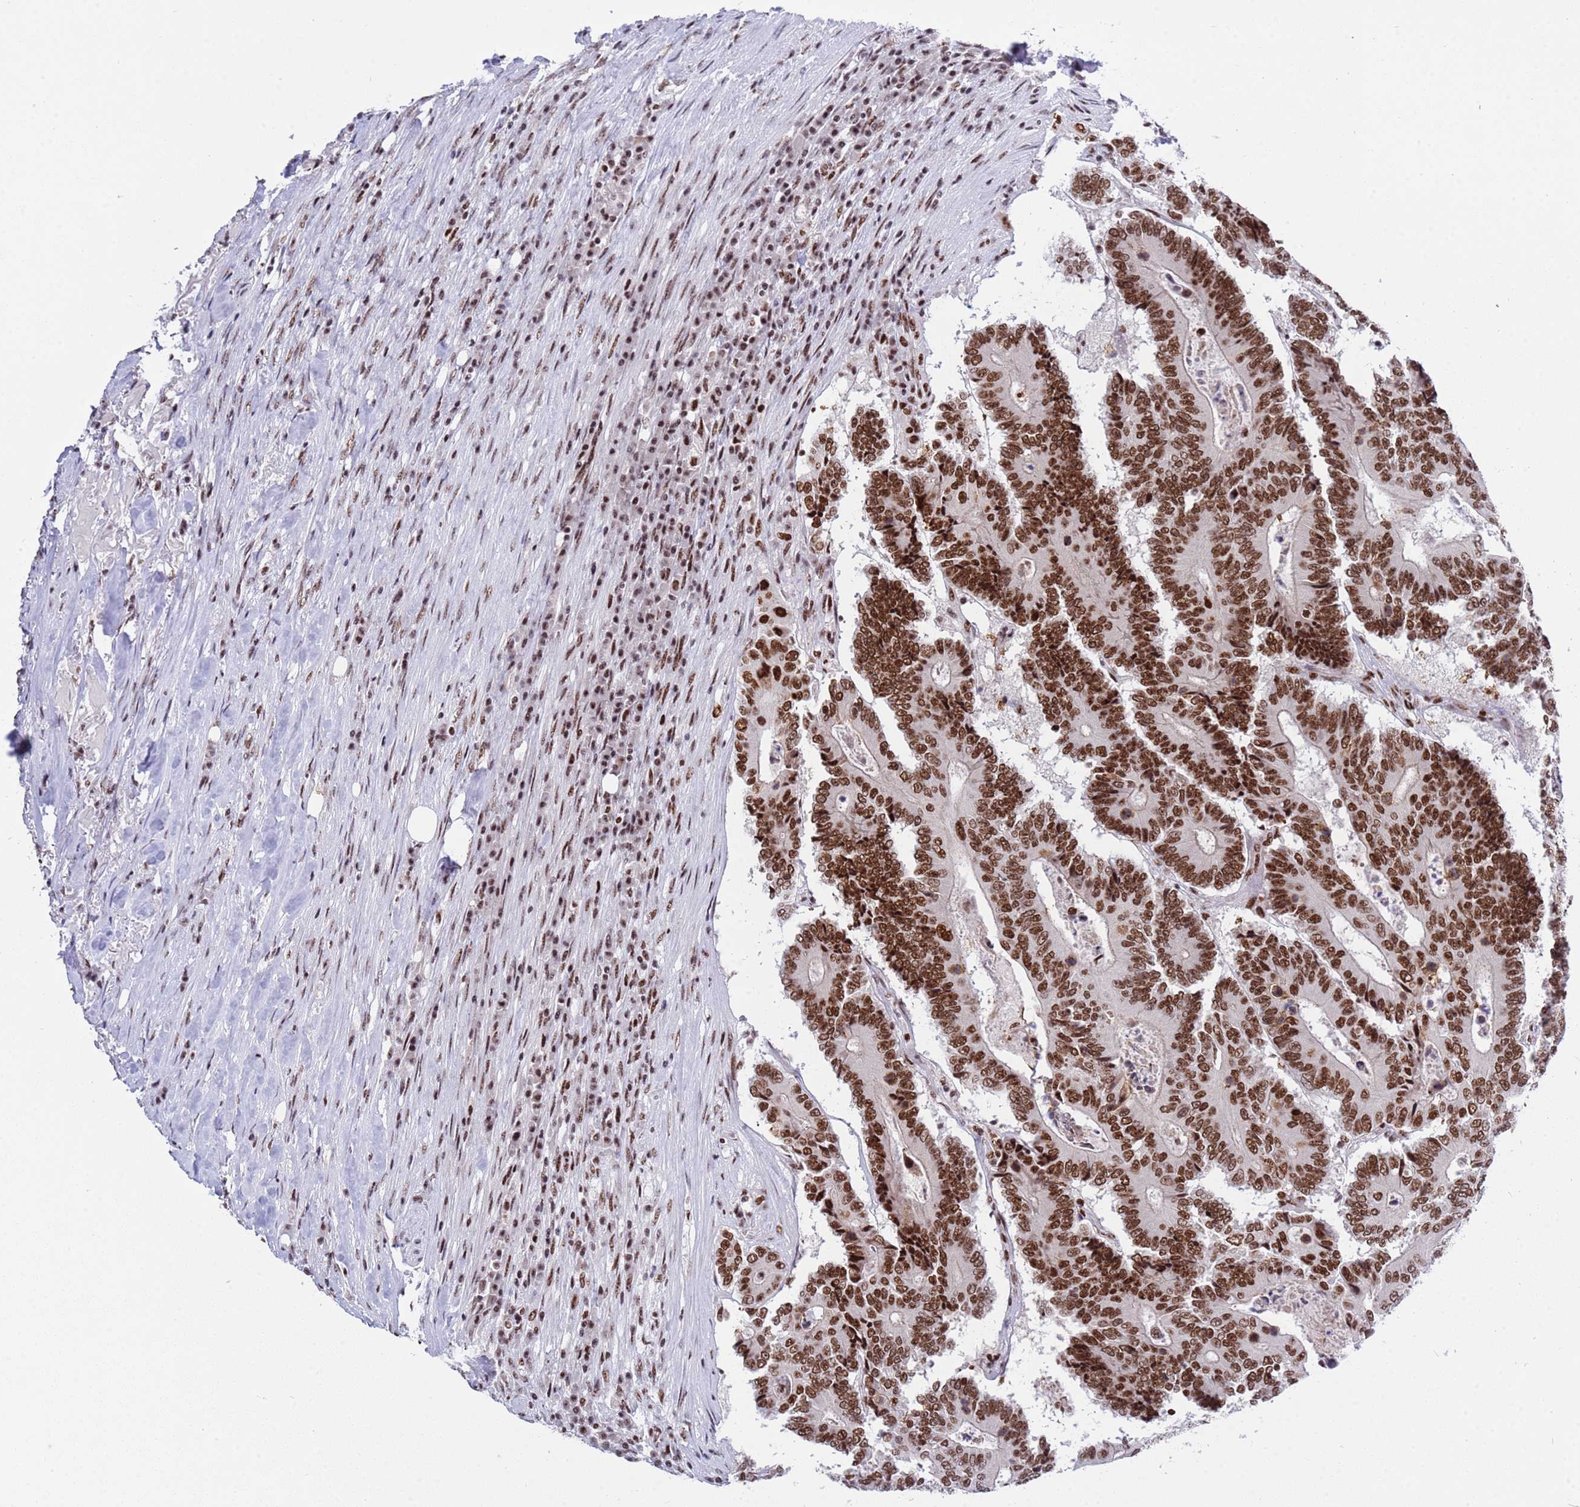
{"staining": {"intensity": "strong", "quantity": ">75%", "location": "nuclear"}, "tissue": "colorectal cancer", "cell_type": "Tumor cells", "image_type": "cancer", "snomed": [{"axis": "morphology", "description": "Adenocarcinoma, NOS"}, {"axis": "topography", "description": "Colon"}], "caption": "Brown immunohistochemical staining in human colorectal cancer exhibits strong nuclear expression in about >75% of tumor cells.", "gene": "THOC2", "patient": {"sex": "male", "age": 83}}